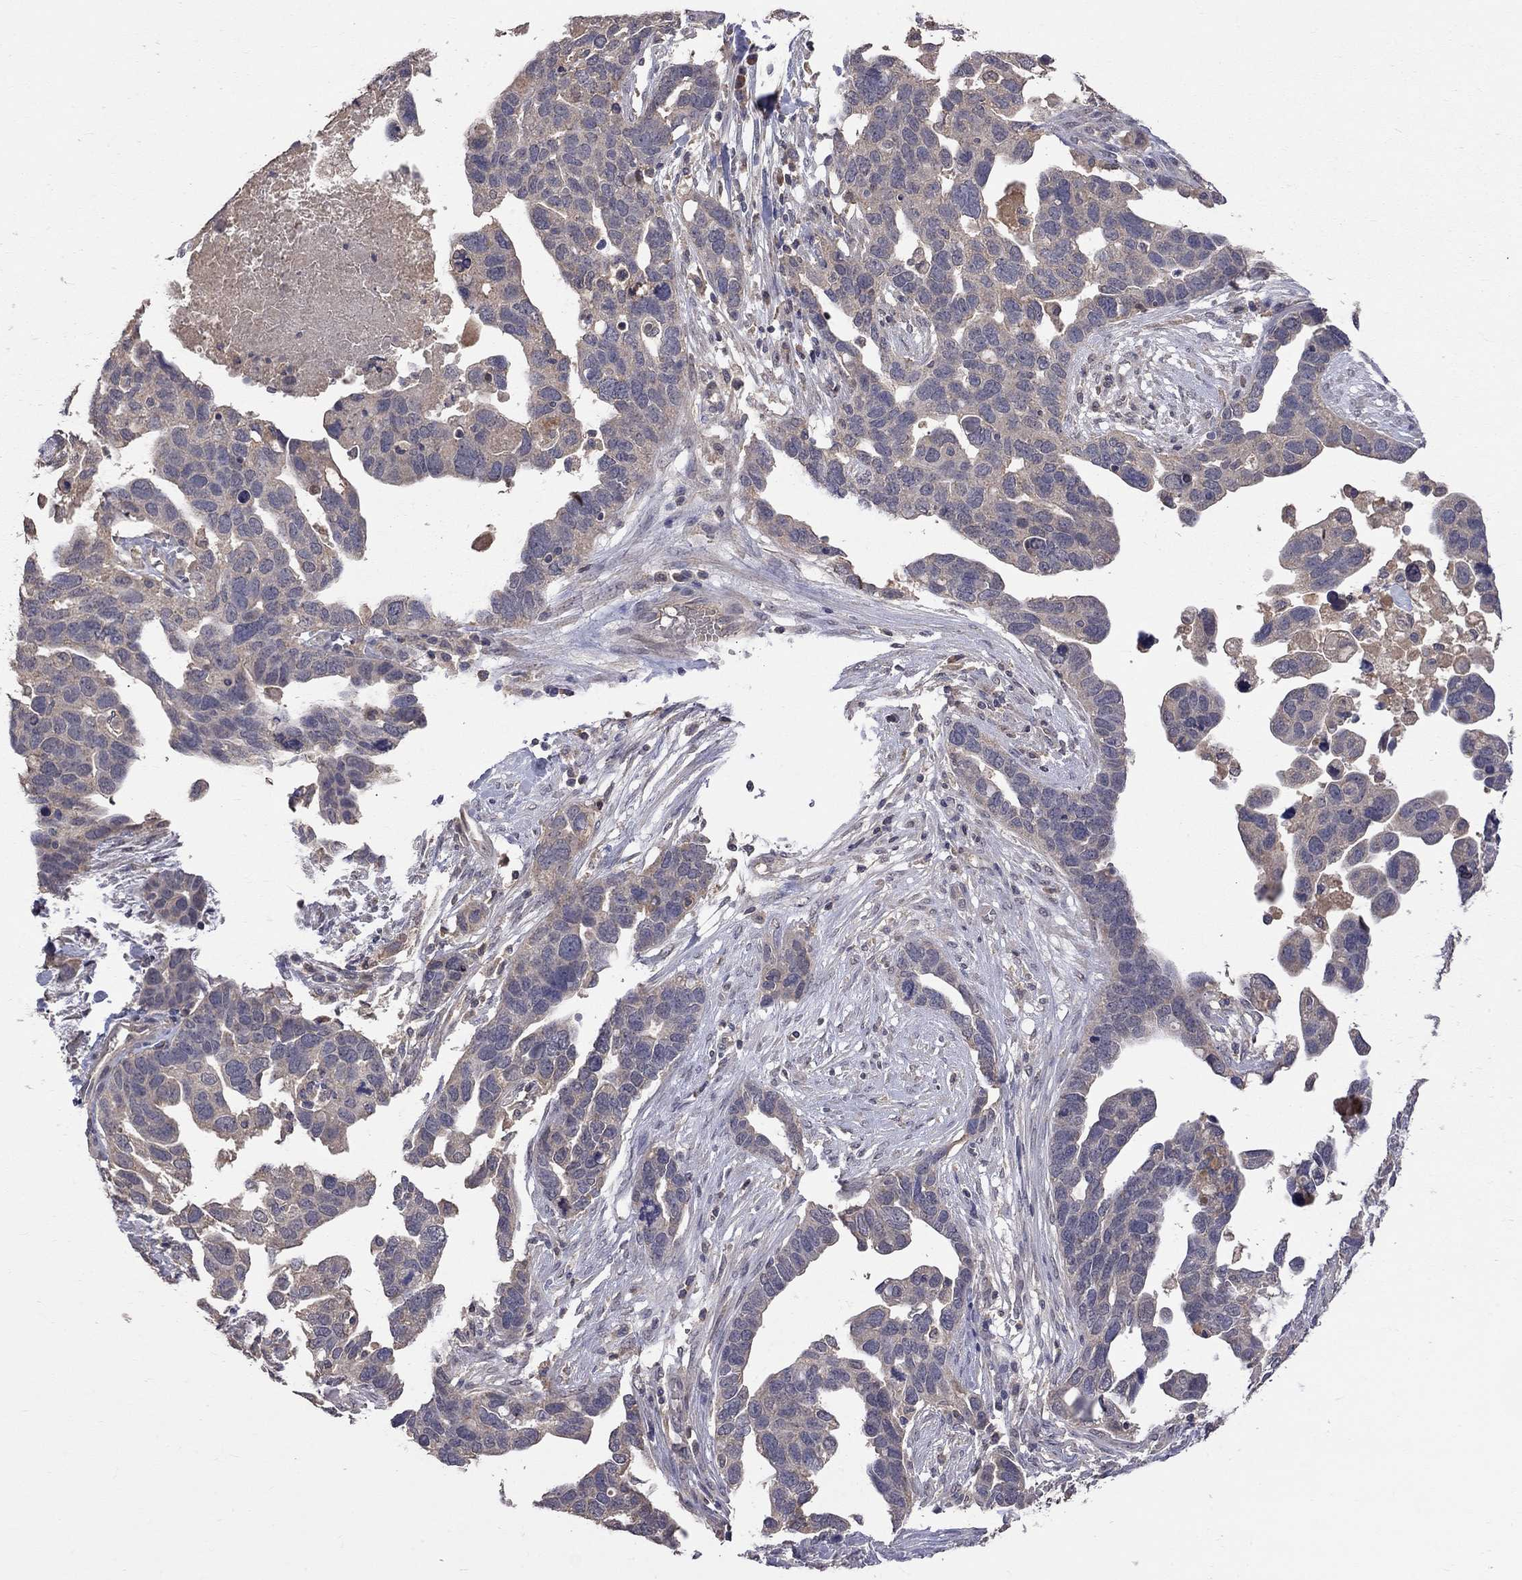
{"staining": {"intensity": "weak", "quantity": ">75%", "location": "cytoplasmic/membranous"}, "tissue": "ovarian cancer", "cell_type": "Tumor cells", "image_type": "cancer", "snomed": [{"axis": "morphology", "description": "Cystadenocarcinoma, serous, NOS"}, {"axis": "topography", "description": "Ovary"}], "caption": "Serous cystadenocarcinoma (ovarian) stained for a protein demonstrates weak cytoplasmic/membranous positivity in tumor cells. (brown staining indicates protein expression, while blue staining denotes nuclei).", "gene": "HTR6", "patient": {"sex": "female", "age": 54}}